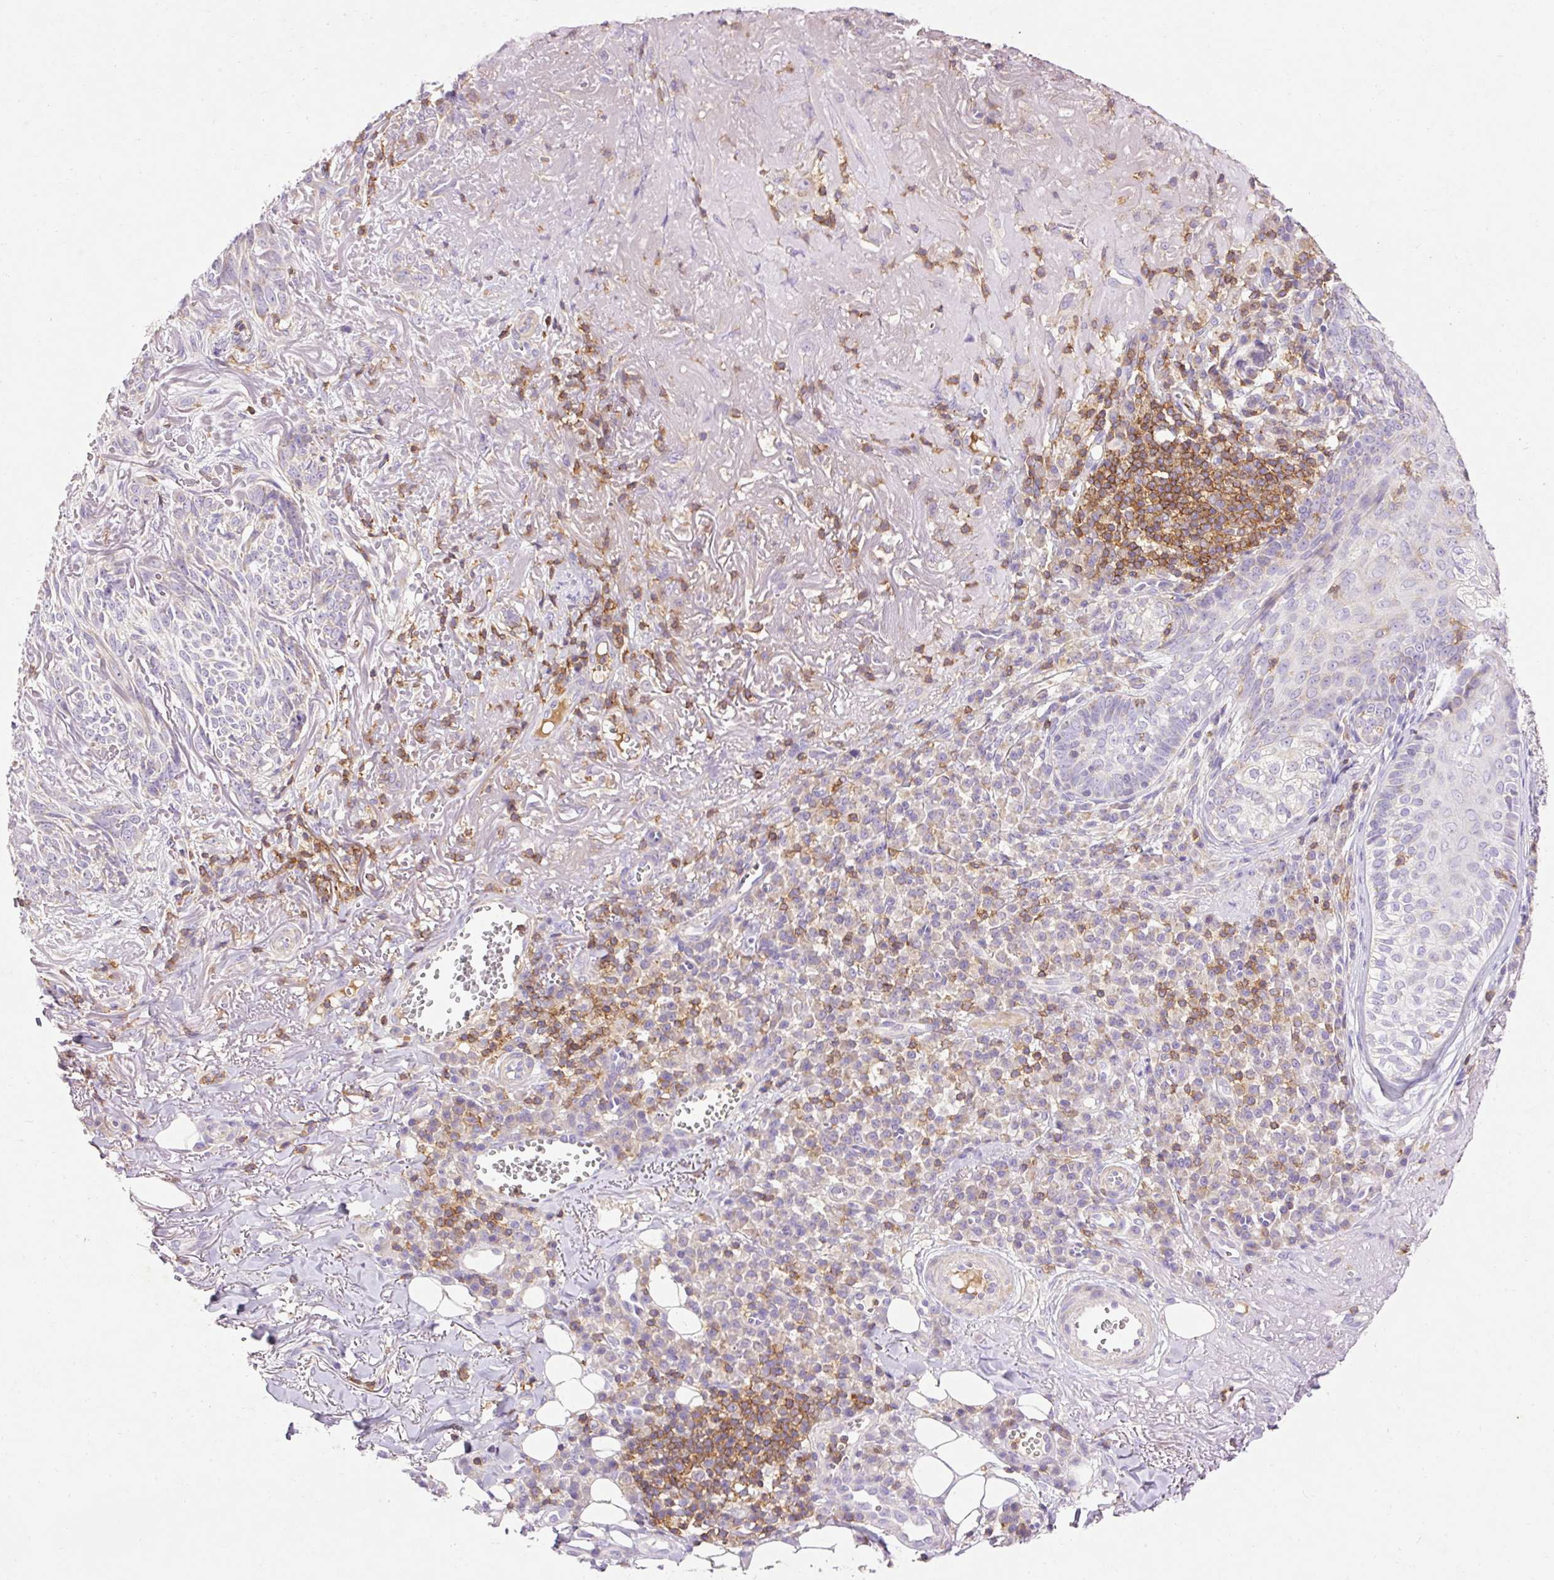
{"staining": {"intensity": "negative", "quantity": "none", "location": "none"}, "tissue": "skin cancer", "cell_type": "Tumor cells", "image_type": "cancer", "snomed": [{"axis": "morphology", "description": "Basal cell carcinoma"}, {"axis": "topography", "description": "Skin"}, {"axis": "topography", "description": "Skin of face"}], "caption": "This is an immunohistochemistry image of human skin basal cell carcinoma. There is no positivity in tumor cells.", "gene": "IMMT", "patient": {"sex": "female", "age": 95}}